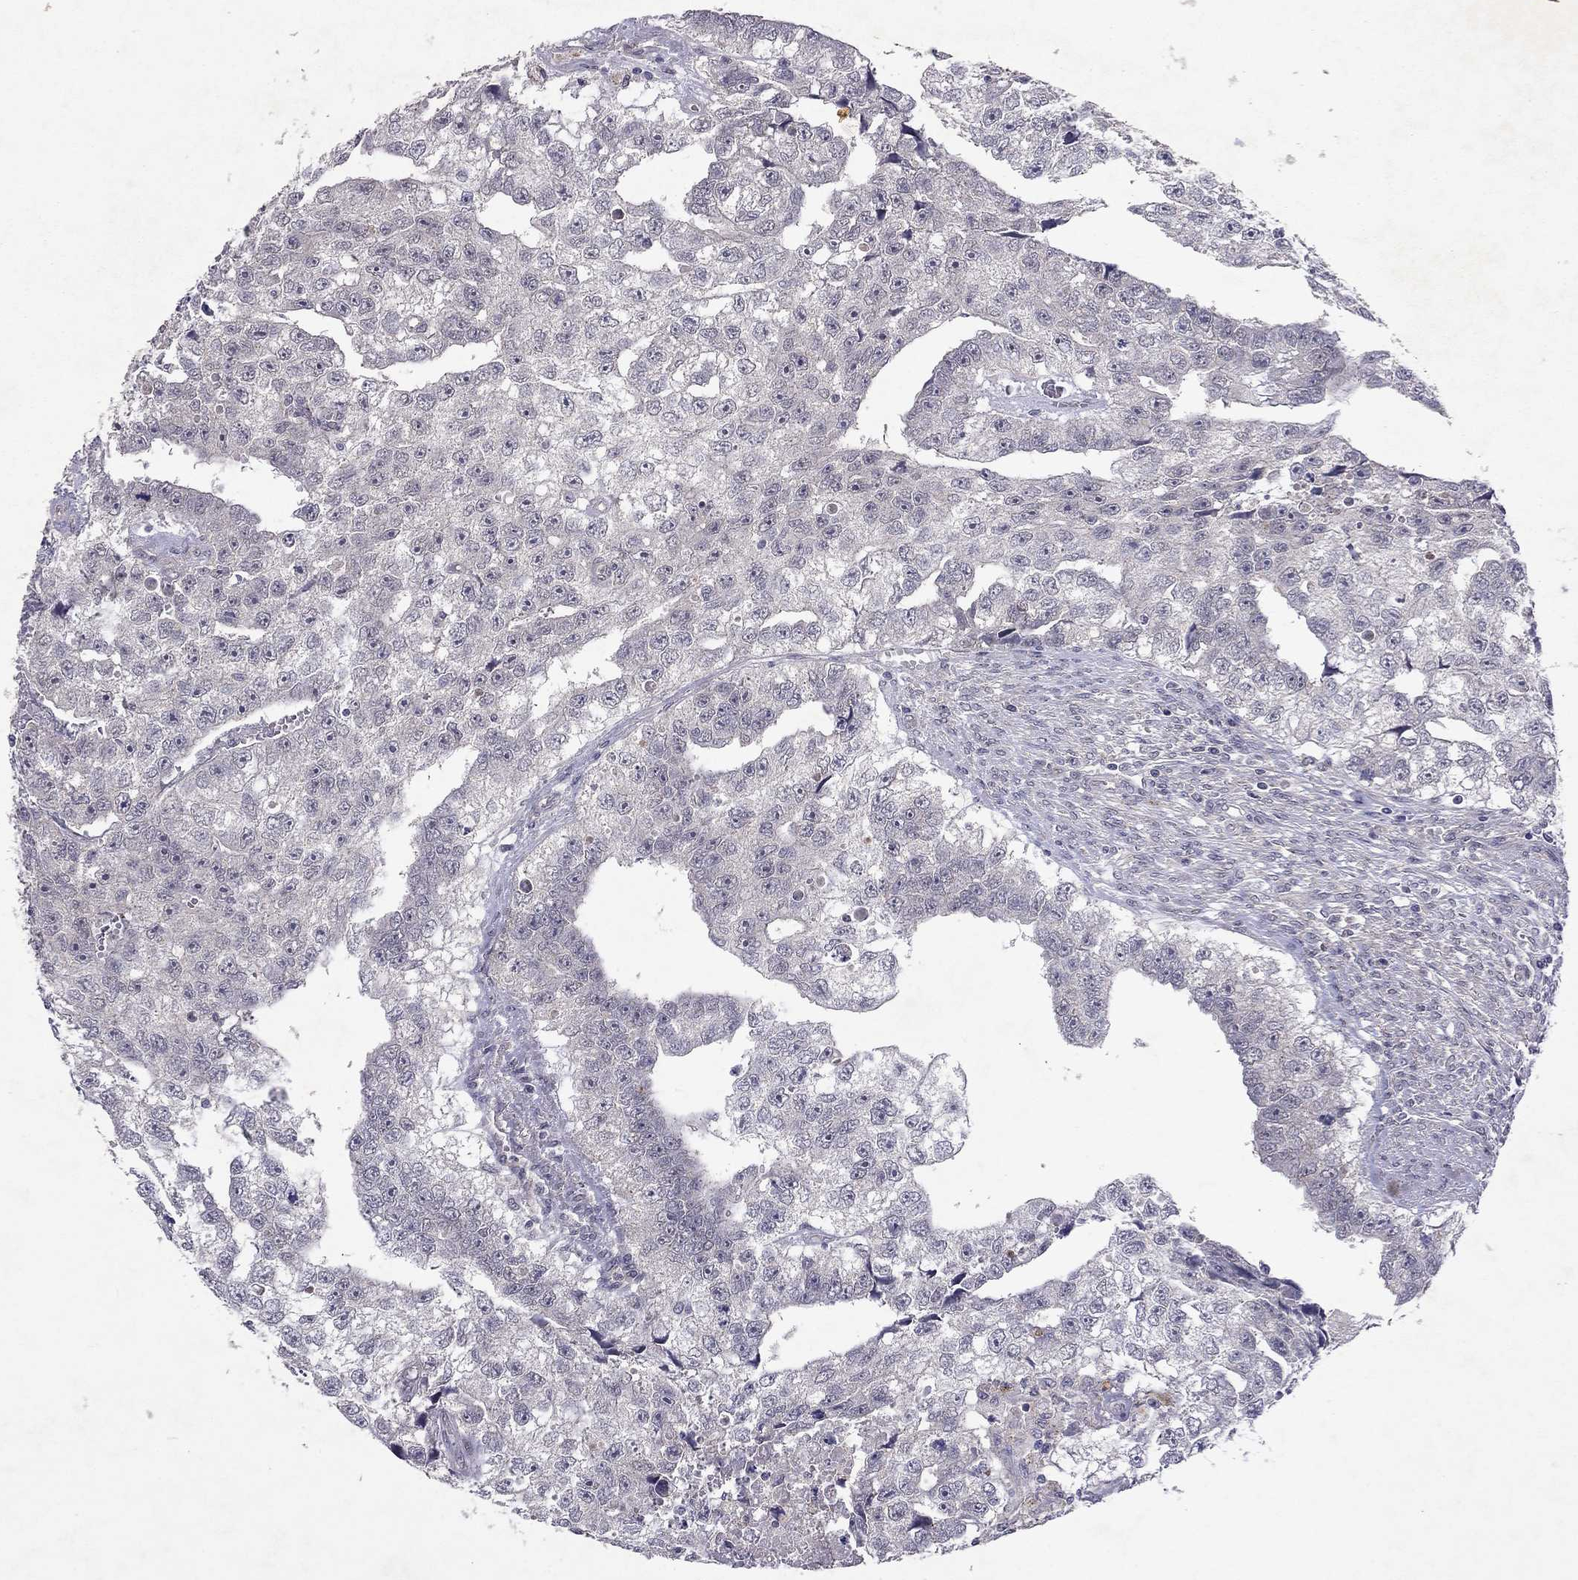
{"staining": {"intensity": "negative", "quantity": "none", "location": "none"}, "tissue": "testis cancer", "cell_type": "Tumor cells", "image_type": "cancer", "snomed": [{"axis": "morphology", "description": "Carcinoma, Embryonal, NOS"}, {"axis": "morphology", "description": "Teratoma, malignant, NOS"}, {"axis": "topography", "description": "Testis"}], "caption": "Tumor cells are negative for protein expression in human embryonal carcinoma (testis).", "gene": "ESR2", "patient": {"sex": "male", "age": 44}}